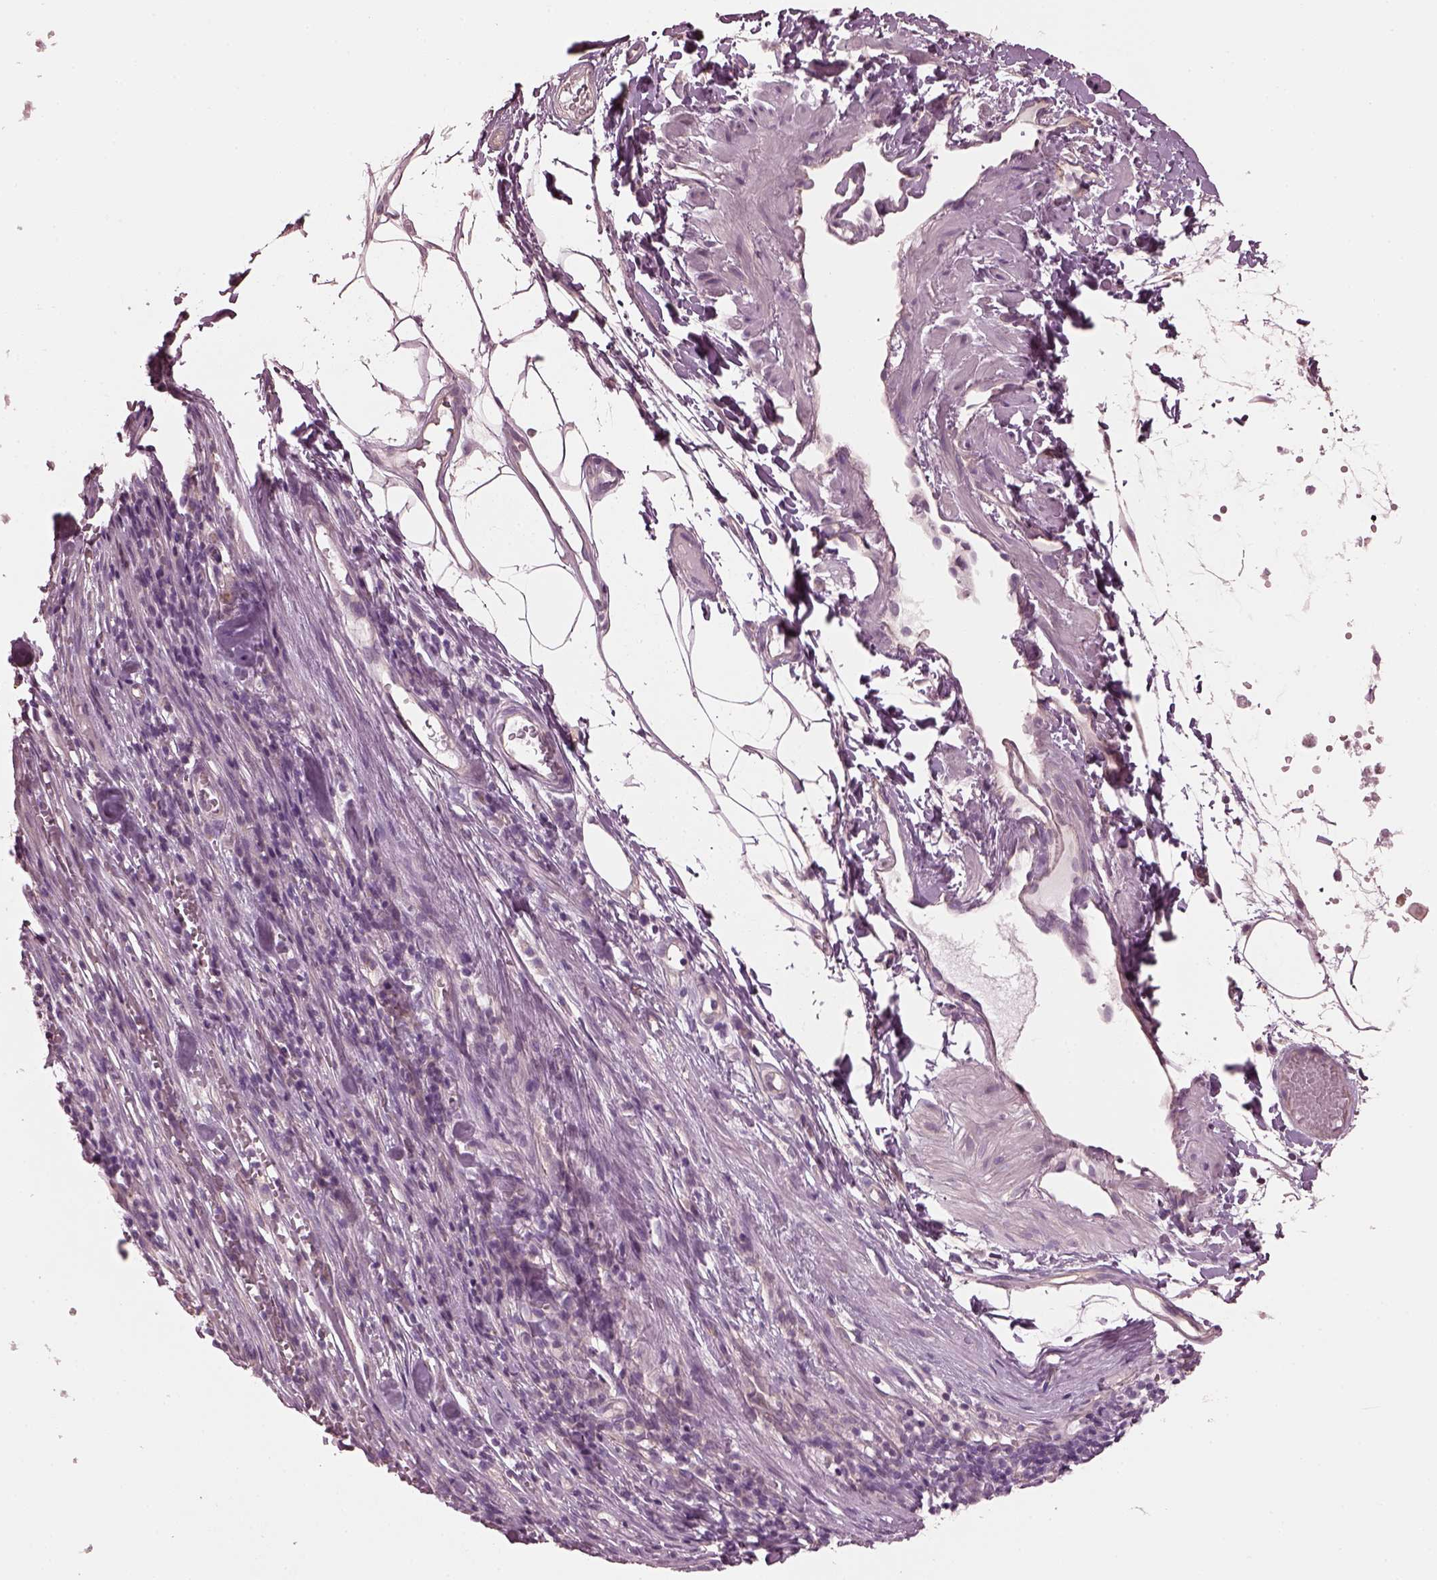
{"staining": {"intensity": "negative", "quantity": "none", "location": "none"}, "tissue": "melanoma", "cell_type": "Tumor cells", "image_type": "cancer", "snomed": [{"axis": "morphology", "description": "Malignant melanoma, Metastatic site"}, {"axis": "topography", "description": "Lymph node"}], "caption": "A photomicrograph of human melanoma is negative for staining in tumor cells.", "gene": "ODAD1", "patient": {"sex": "female", "age": 64}}